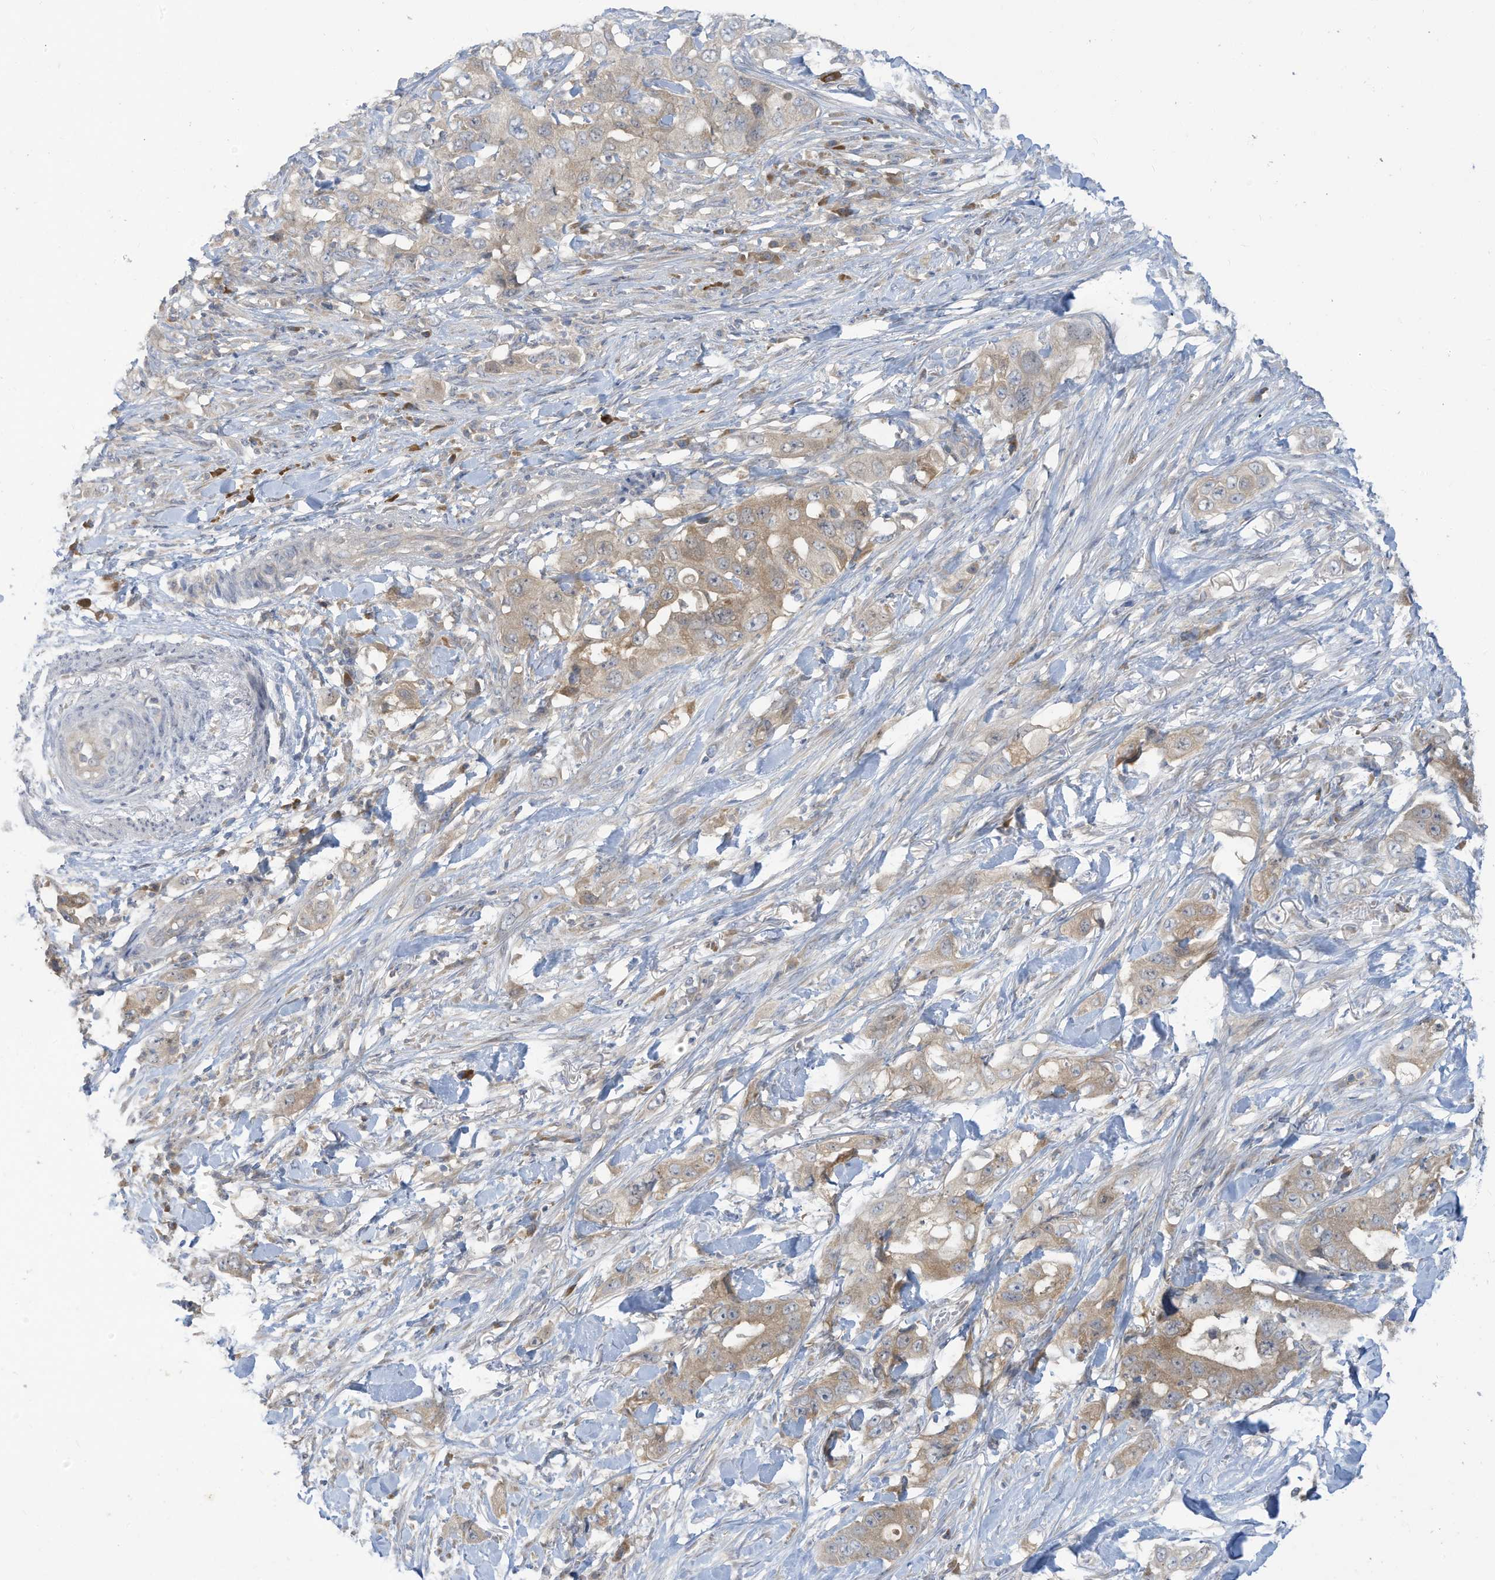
{"staining": {"intensity": "weak", "quantity": "25%-75%", "location": "cytoplasmic/membranous"}, "tissue": "lung cancer", "cell_type": "Tumor cells", "image_type": "cancer", "snomed": [{"axis": "morphology", "description": "Adenocarcinoma, NOS"}, {"axis": "topography", "description": "Lung"}], "caption": "Human adenocarcinoma (lung) stained with a brown dye demonstrates weak cytoplasmic/membranous positive expression in approximately 25%-75% of tumor cells.", "gene": "LRRN2", "patient": {"sex": "female", "age": 51}}